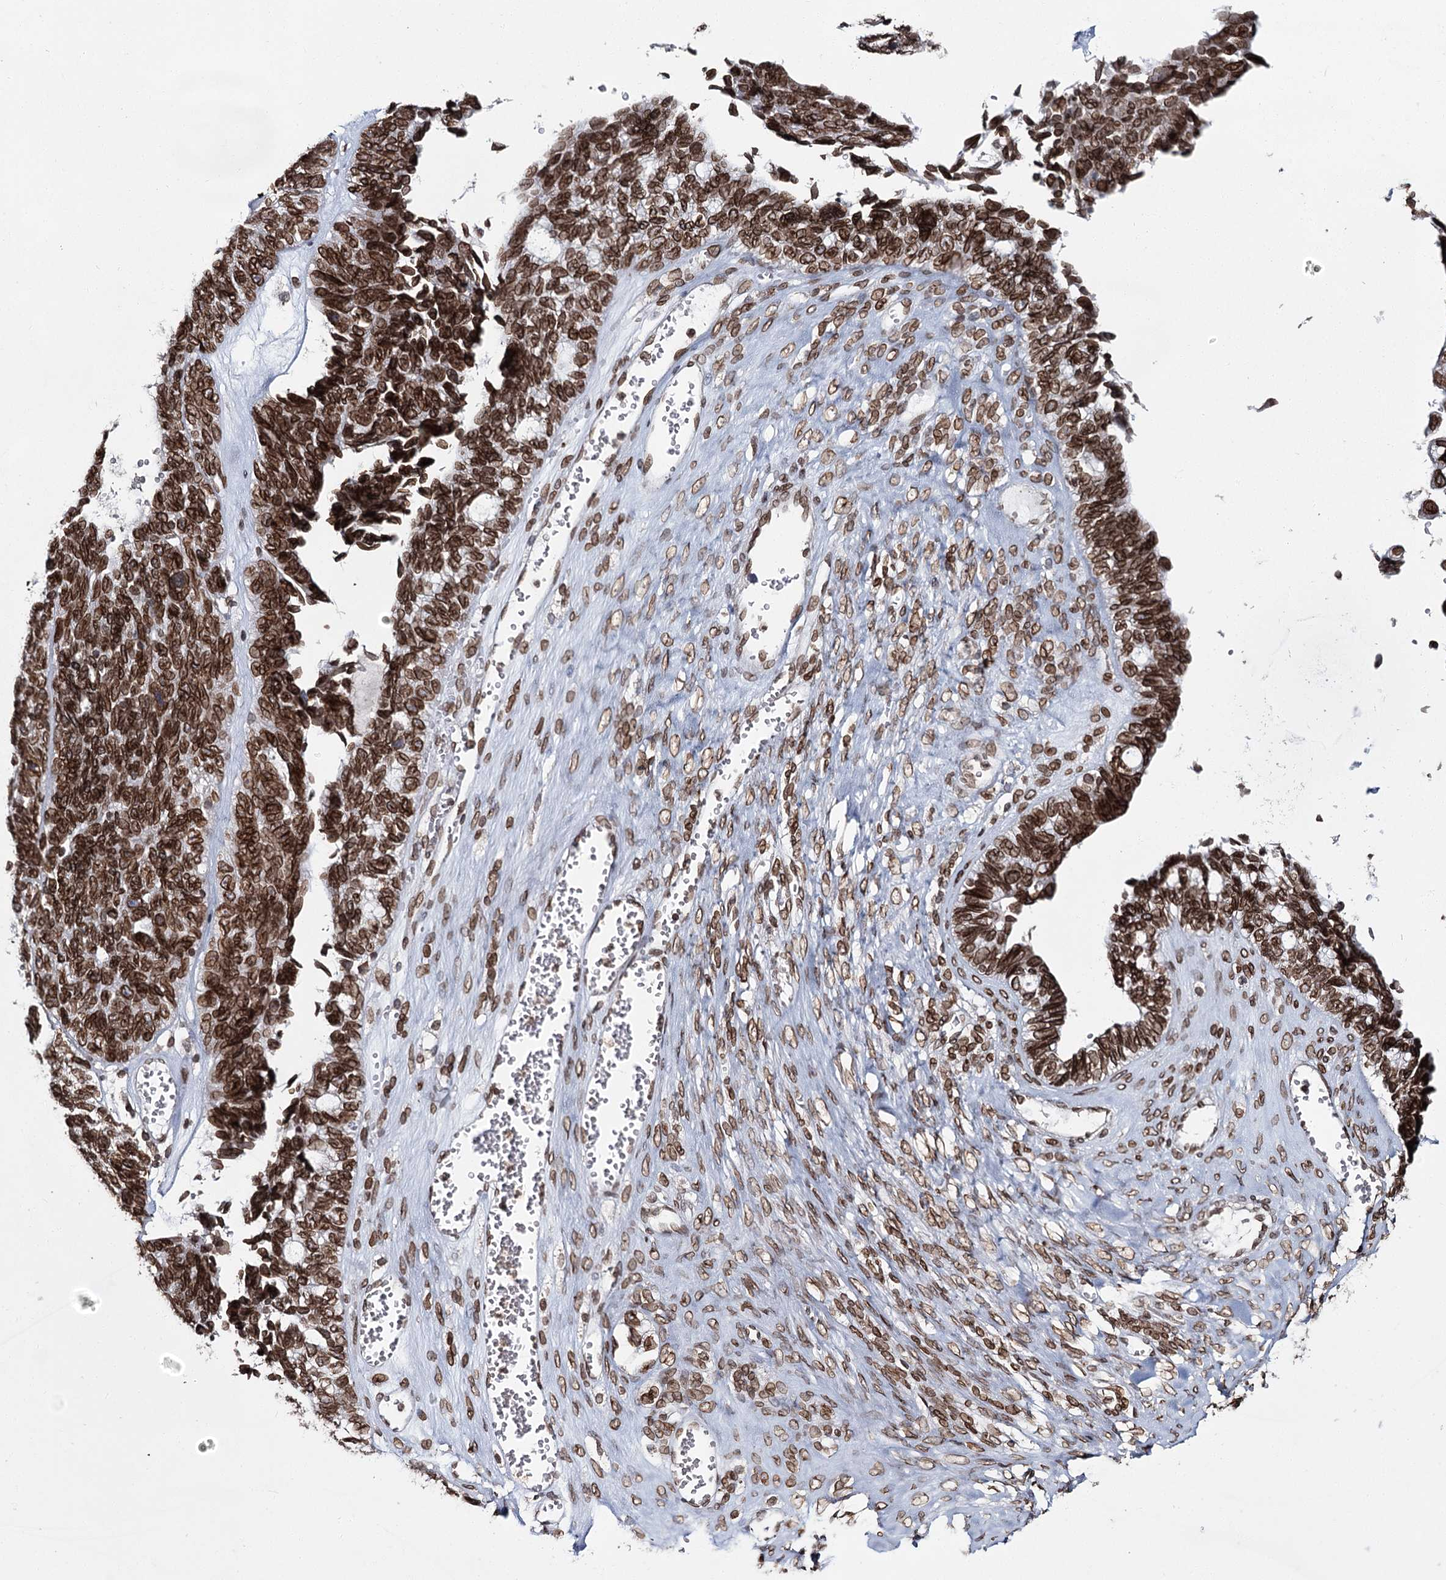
{"staining": {"intensity": "strong", "quantity": ">75%", "location": "cytoplasmic/membranous,nuclear"}, "tissue": "ovarian cancer", "cell_type": "Tumor cells", "image_type": "cancer", "snomed": [{"axis": "morphology", "description": "Cystadenocarcinoma, serous, NOS"}, {"axis": "topography", "description": "Ovary"}], "caption": "Ovarian cancer stained with immunohistochemistry (IHC) reveals strong cytoplasmic/membranous and nuclear positivity in about >75% of tumor cells.", "gene": "KIAA0930", "patient": {"sex": "female", "age": 79}}